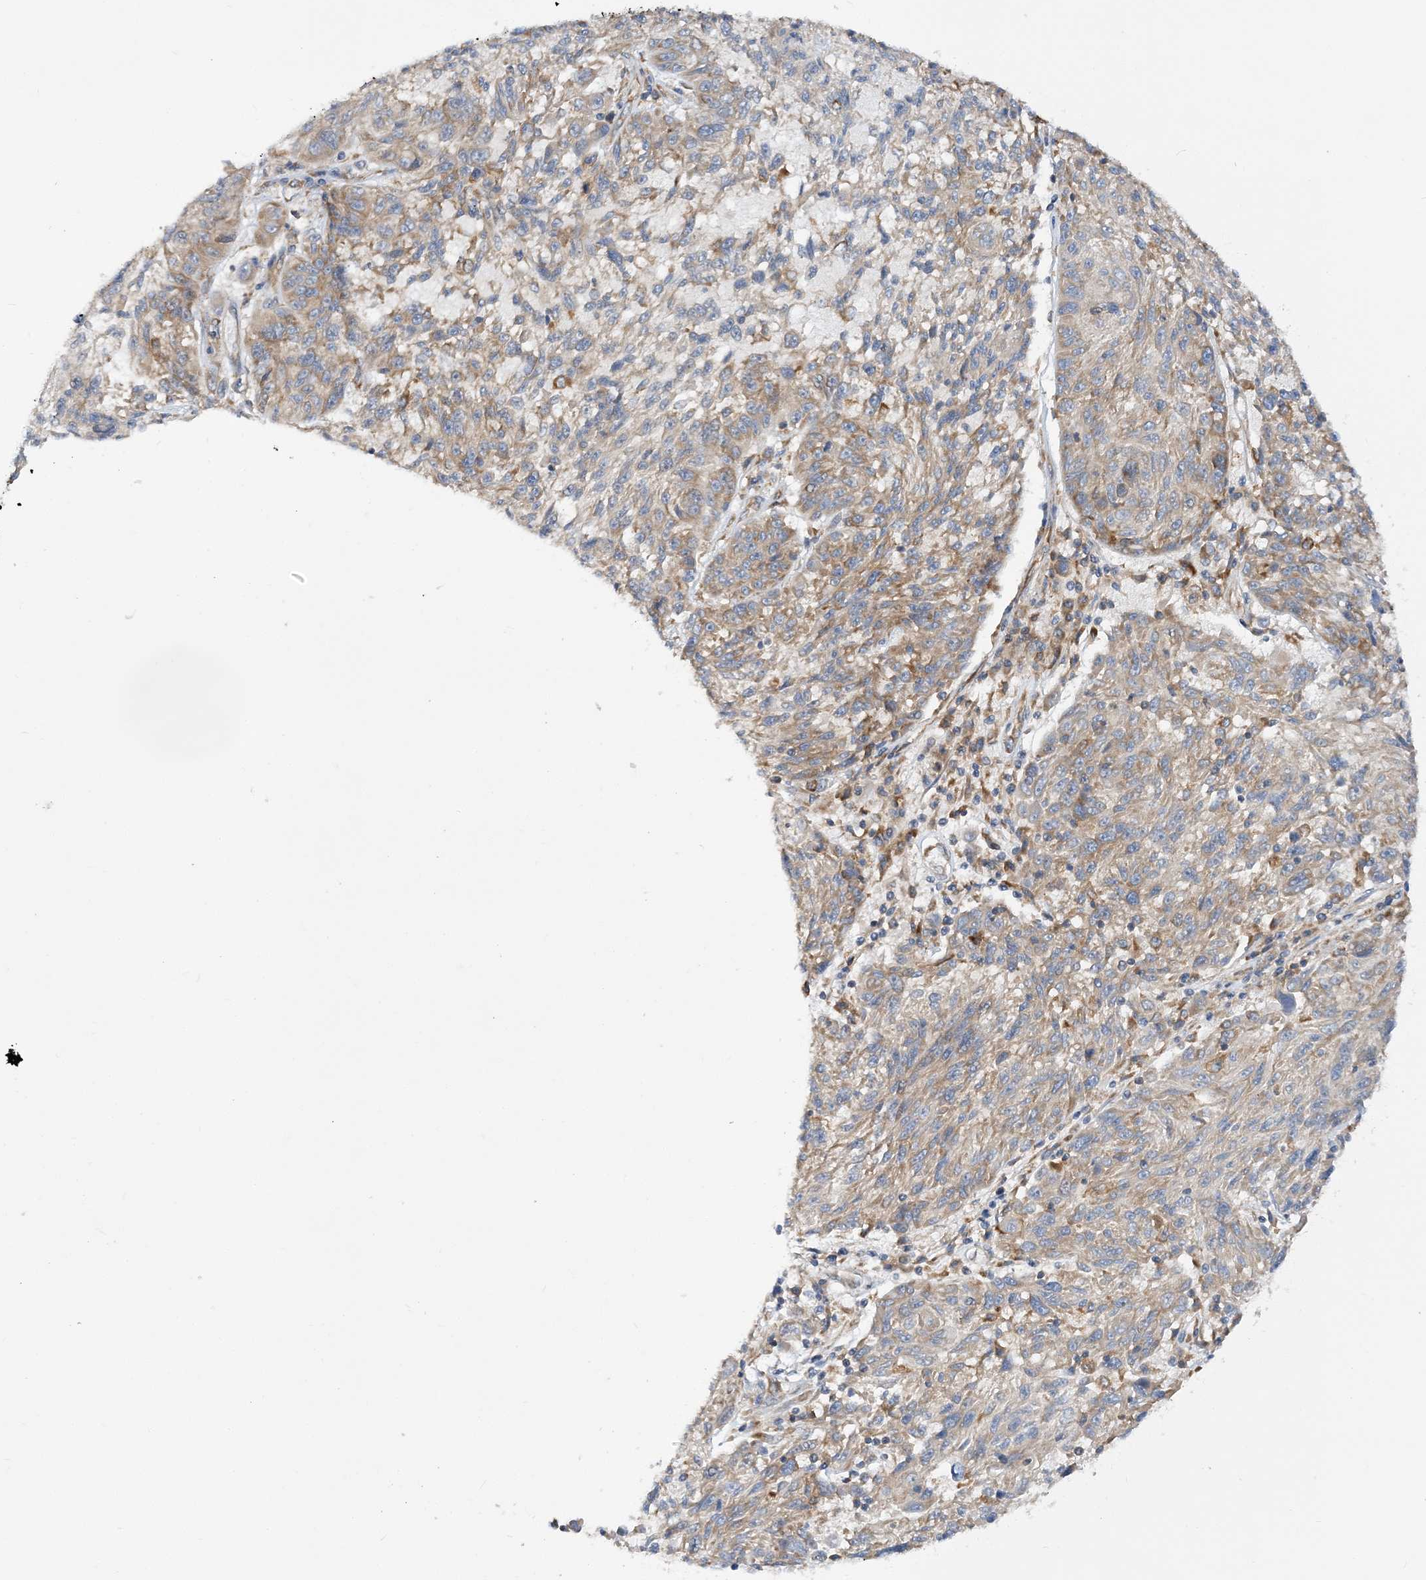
{"staining": {"intensity": "weak", "quantity": "25%-75%", "location": "cytoplasmic/membranous"}, "tissue": "melanoma", "cell_type": "Tumor cells", "image_type": "cancer", "snomed": [{"axis": "morphology", "description": "Malignant melanoma, NOS"}, {"axis": "topography", "description": "Skin"}], "caption": "Protein staining of melanoma tissue reveals weak cytoplasmic/membranous expression in approximately 25%-75% of tumor cells.", "gene": "LARP4B", "patient": {"sex": "male", "age": 53}}